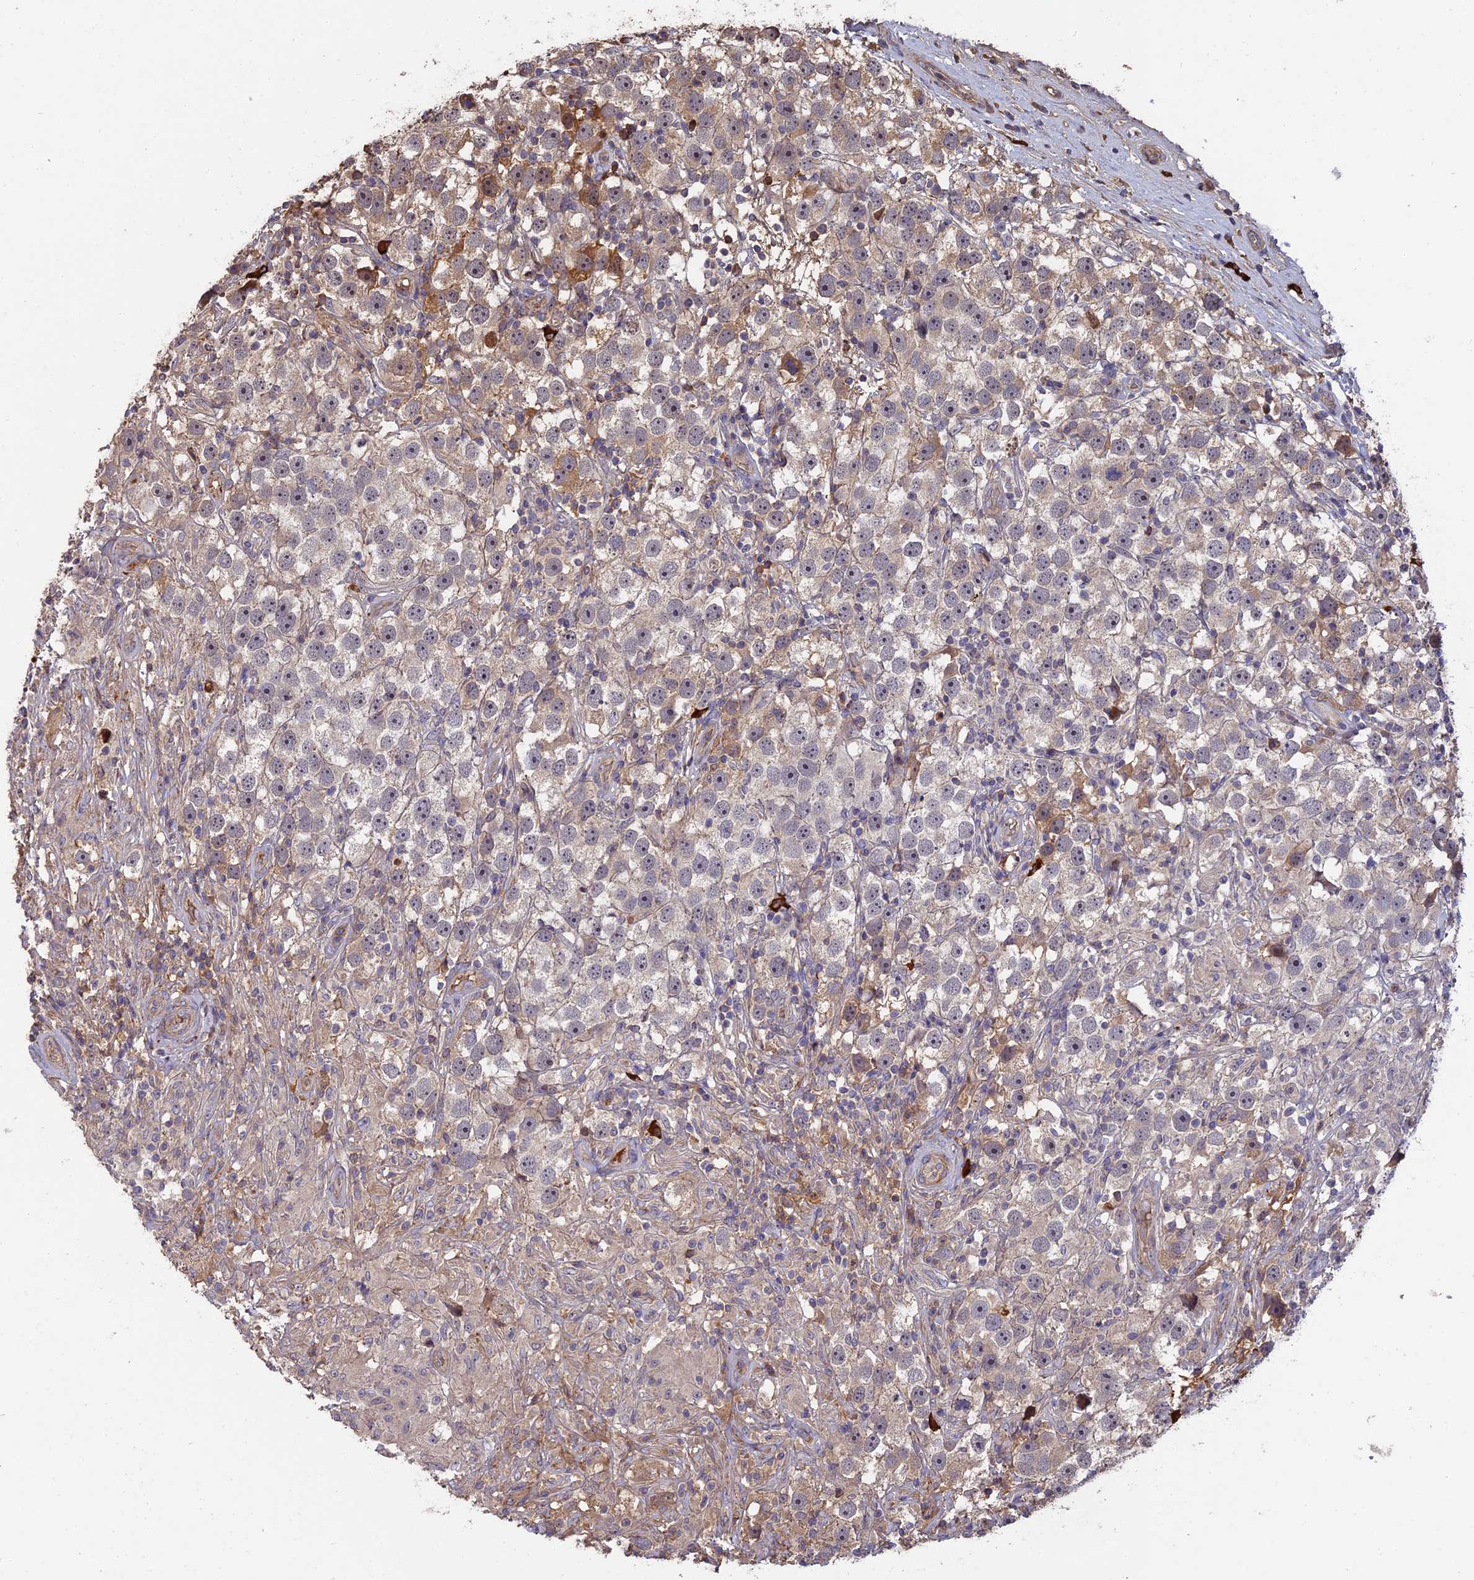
{"staining": {"intensity": "weak", "quantity": "25%-75%", "location": "cytoplasmic/membranous"}, "tissue": "testis cancer", "cell_type": "Tumor cells", "image_type": "cancer", "snomed": [{"axis": "morphology", "description": "Seminoma, NOS"}, {"axis": "topography", "description": "Testis"}], "caption": "High-magnification brightfield microscopy of testis cancer stained with DAB (3,3'-diaminobenzidine) (brown) and counterstained with hematoxylin (blue). tumor cells exhibit weak cytoplasmic/membranous expression is appreciated in approximately25%-75% of cells. Nuclei are stained in blue.", "gene": "ERMAP", "patient": {"sex": "male", "age": 49}}